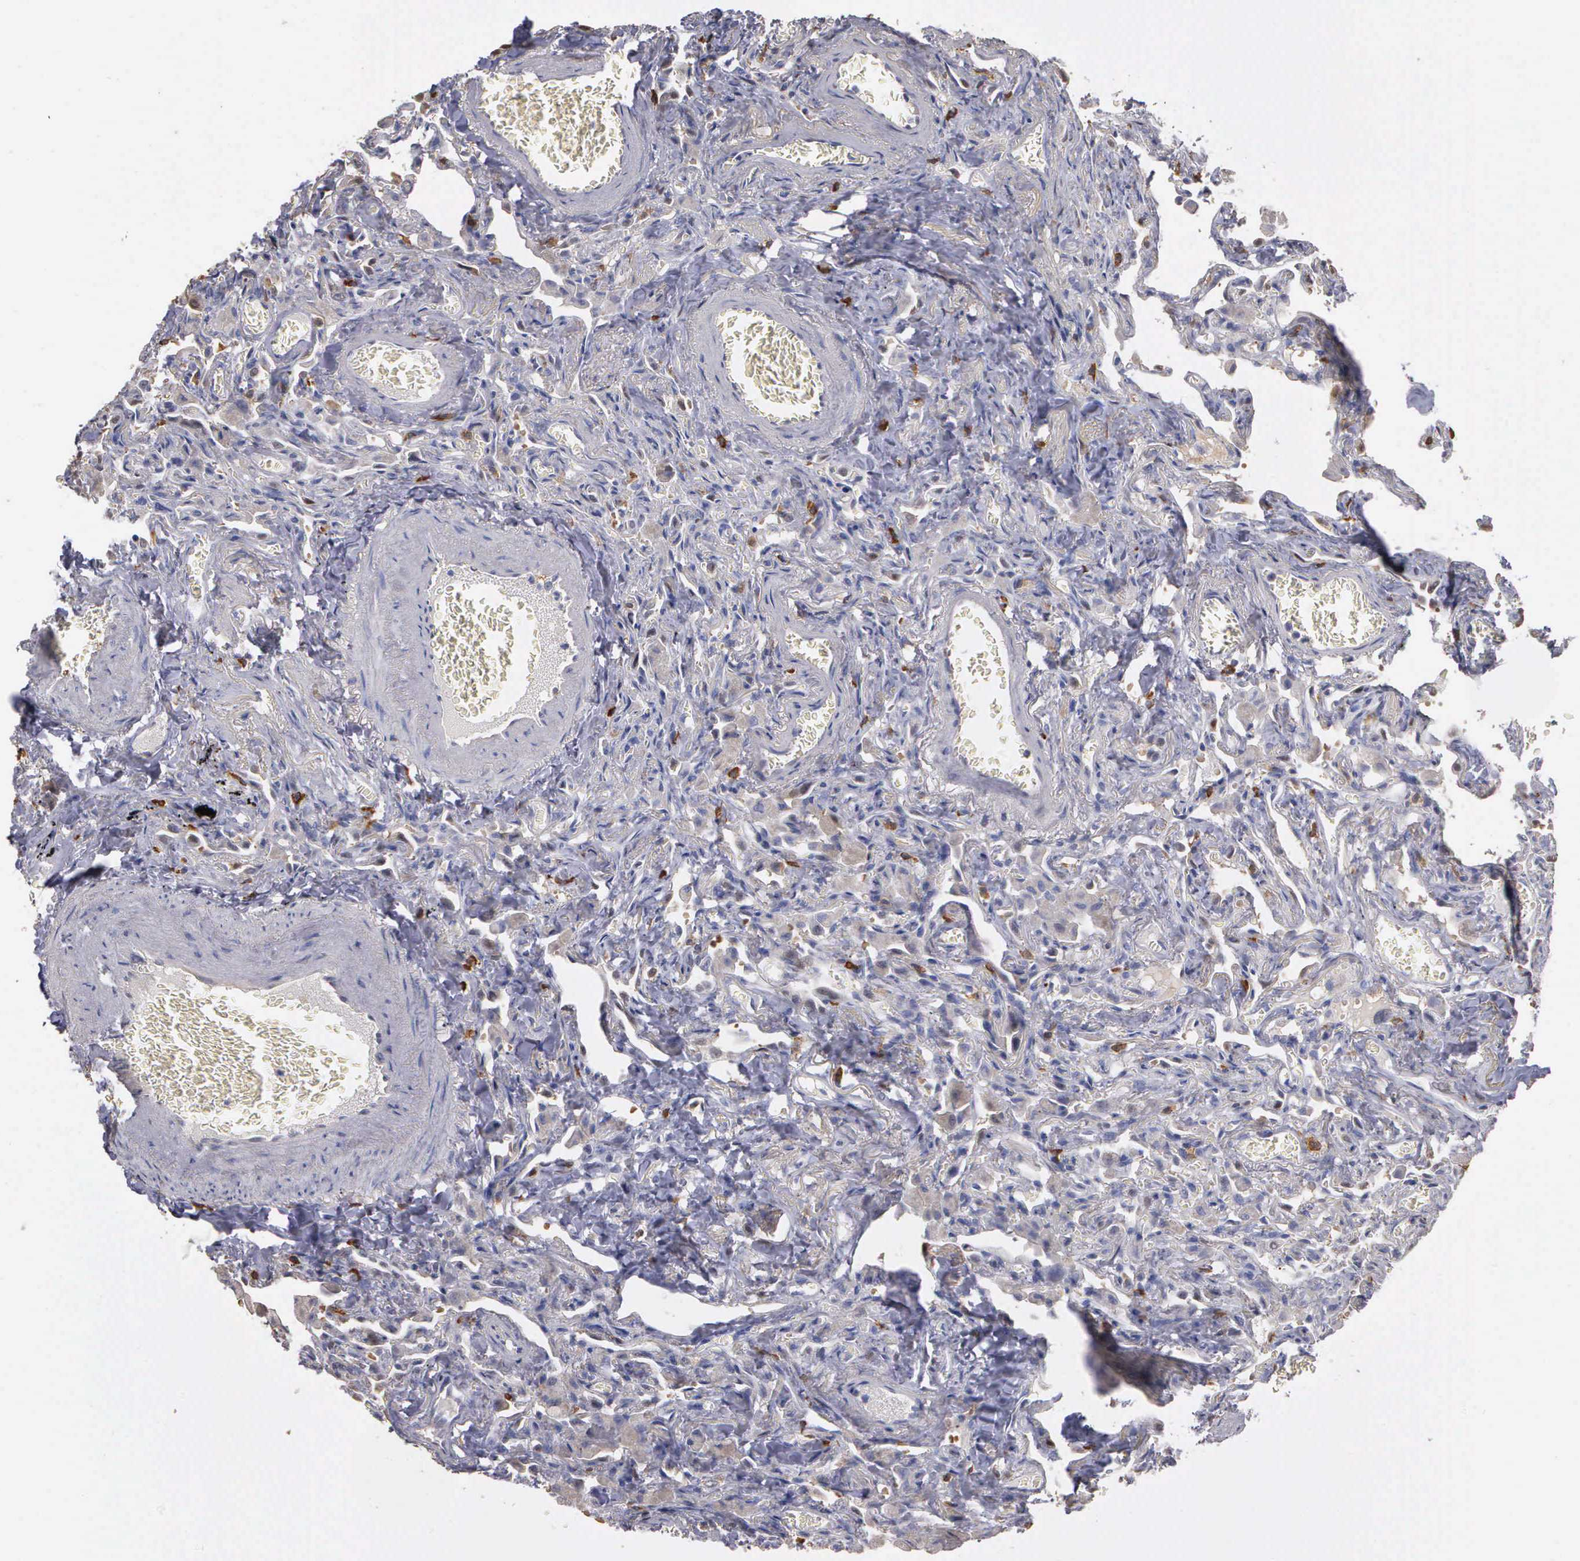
{"staining": {"intensity": "negative", "quantity": "none", "location": "none"}, "tissue": "lung", "cell_type": "Alveolar cells", "image_type": "normal", "snomed": [{"axis": "morphology", "description": "Normal tissue, NOS"}, {"axis": "topography", "description": "Lung"}], "caption": "This is a image of IHC staining of unremarkable lung, which shows no expression in alveolar cells. The staining was performed using DAB to visualize the protein expression in brown, while the nuclei were stained in blue with hematoxylin (Magnification: 20x).", "gene": "ENO3", "patient": {"sex": "male", "age": 73}}